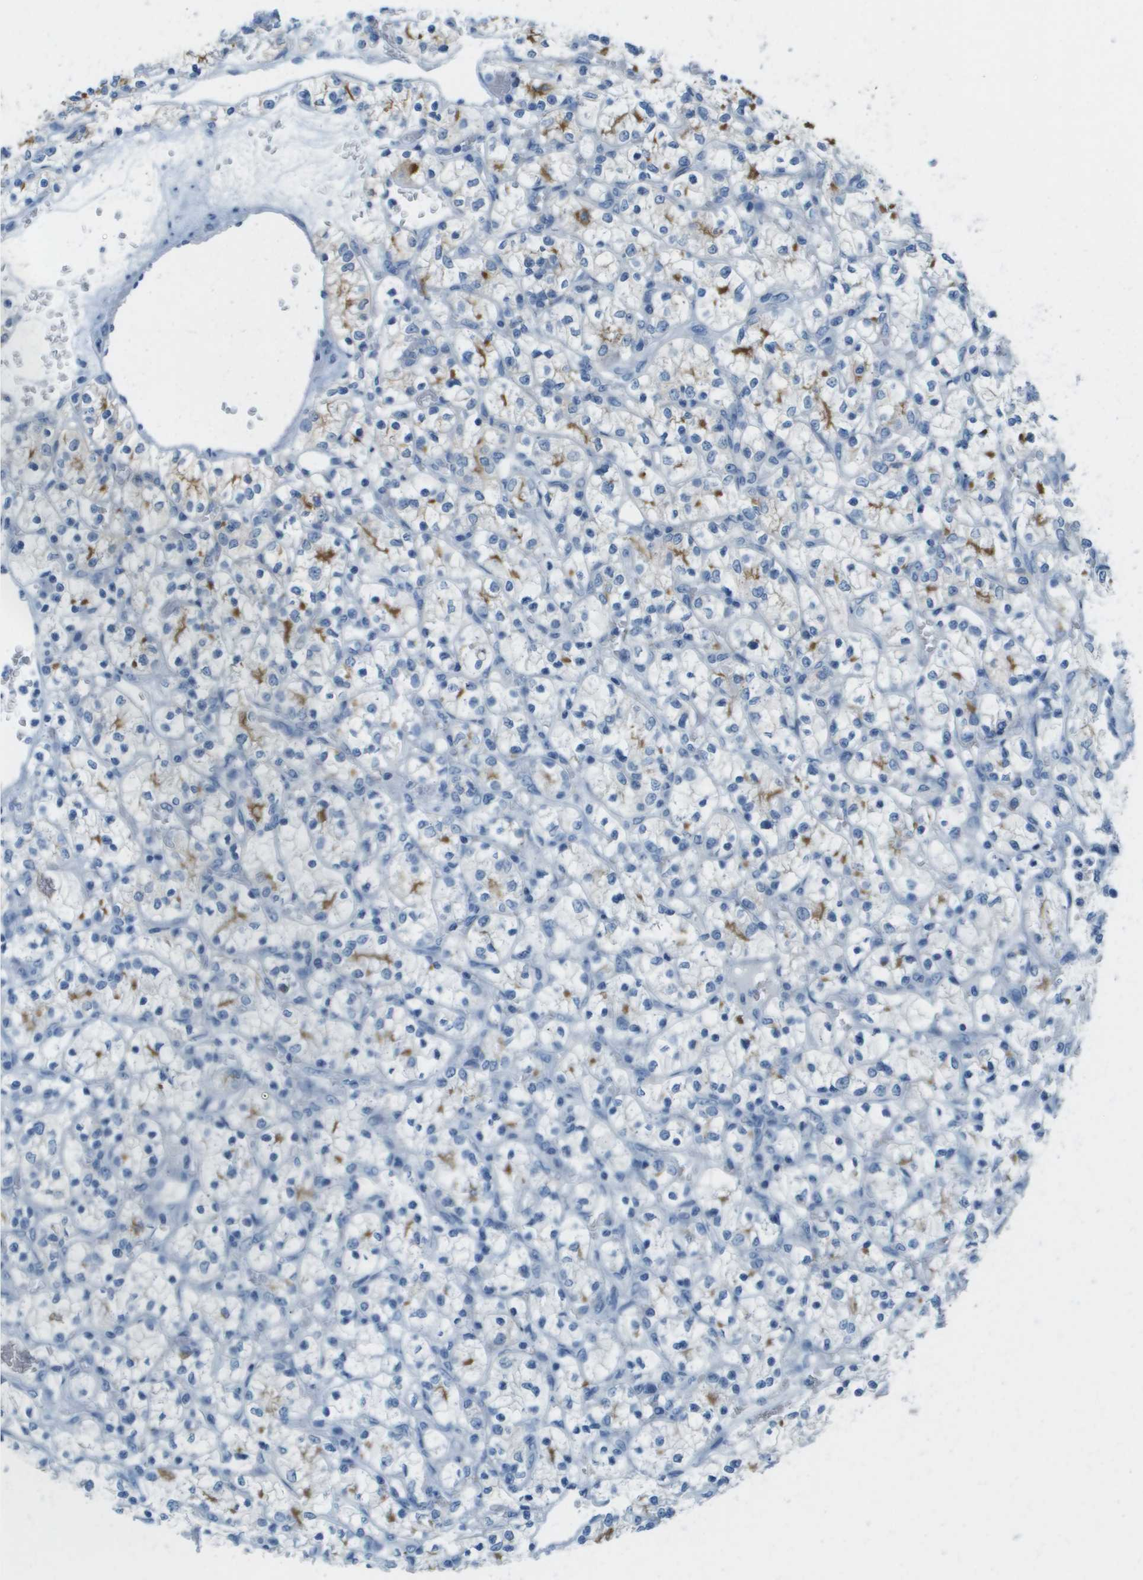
{"staining": {"intensity": "moderate", "quantity": "<25%", "location": "cytoplasmic/membranous"}, "tissue": "renal cancer", "cell_type": "Tumor cells", "image_type": "cancer", "snomed": [{"axis": "morphology", "description": "Adenocarcinoma, NOS"}, {"axis": "topography", "description": "Kidney"}], "caption": "Protein positivity by immunohistochemistry (IHC) reveals moderate cytoplasmic/membranous expression in approximately <25% of tumor cells in adenocarcinoma (renal).", "gene": "CDHR2", "patient": {"sex": "female", "age": 69}}